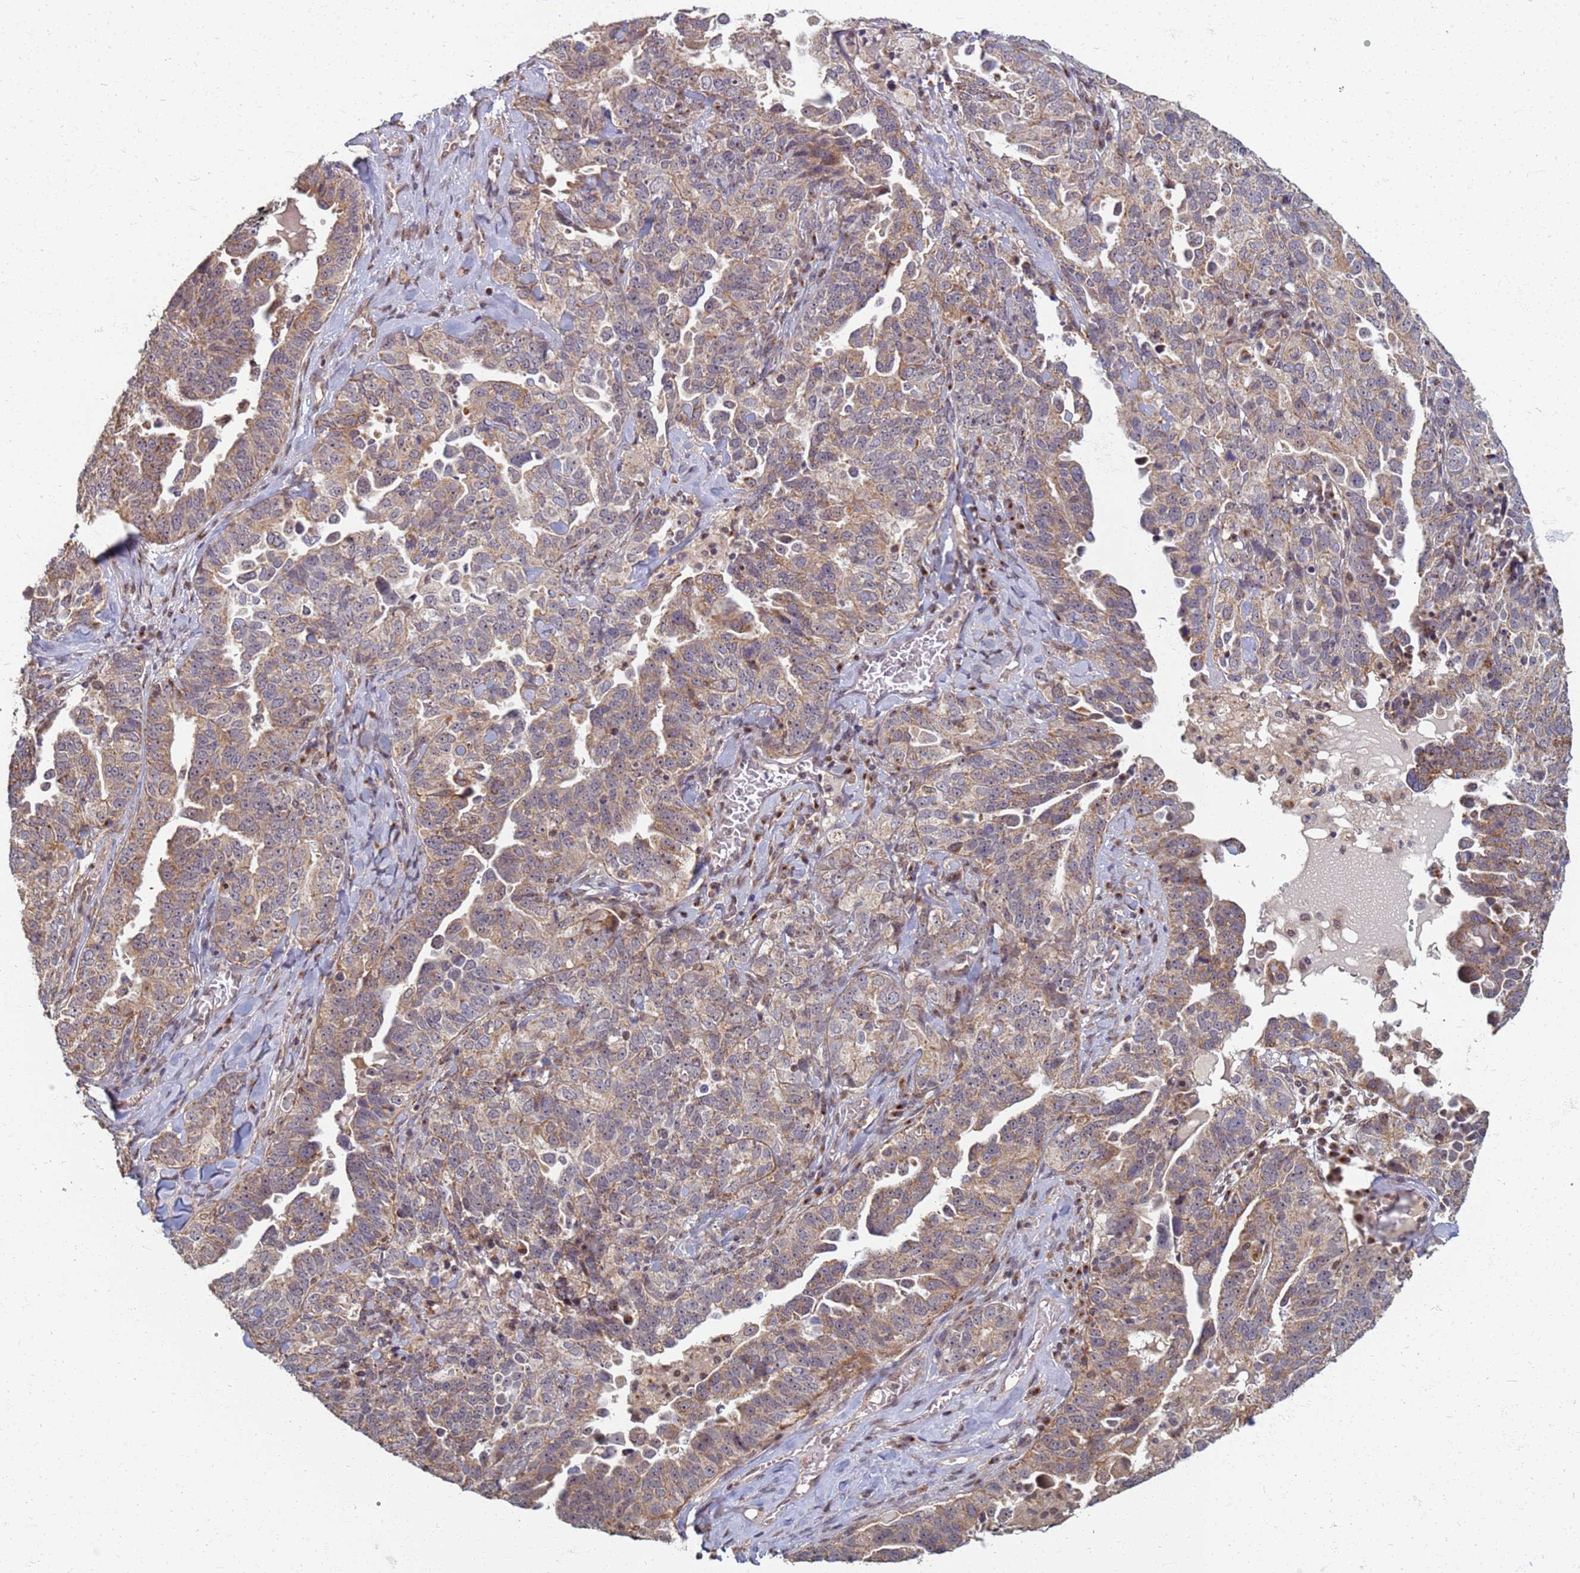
{"staining": {"intensity": "weak", "quantity": ">75%", "location": "cytoplasmic/membranous"}, "tissue": "ovarian cancer", "cell_type": "Tumor cells", "image_type": "cancer", "snomed": [{"axis": "morphology", "description": "Carcinoma, endometroid"}, {"axis": "topography", "description": "Ovary"}], "caption": "Immunohistochemistry (IHC) (DAB (3,3'-diaminobenzidine)) staining of ovarian cancer (endometroid carcinoma) displays weak cytoplasmic/membranous protein expression in about >75% of tumor cells.", "gene": "ITGB4", "patient": {"sex": "female", "age": 62}}